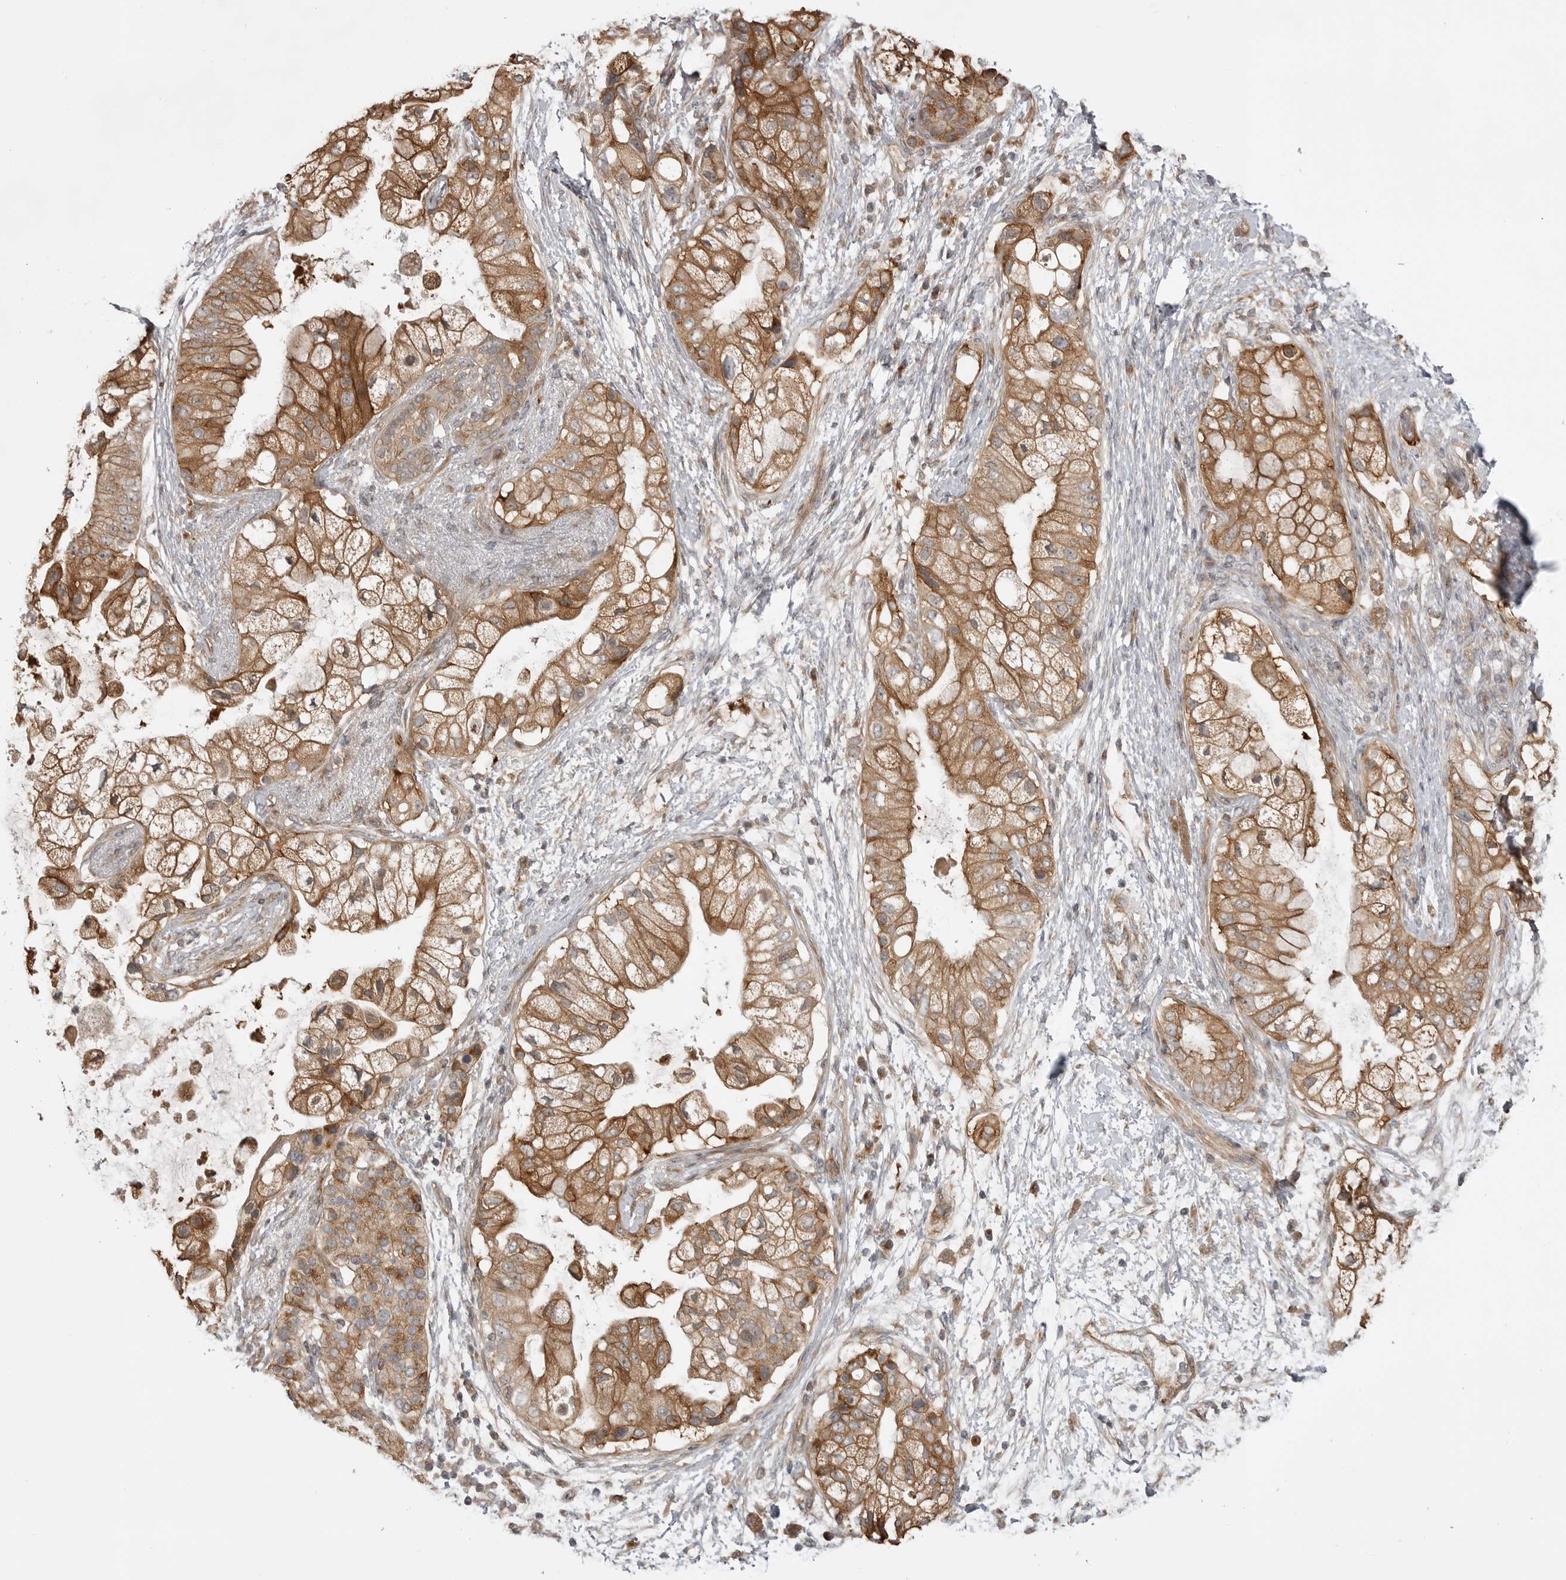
{"staining": {"intensity": "moderate", "quantity": ">75%", "location": "cytoplasmic/membranous"}, "tissue": "pancreatic cancer", "cell_type": "Tumor cells", "image_type": "cancer", "snomed": [{"axis": "morphology", "description": "Adenocarcinoma, NOS"}, {"axis": "topography", "description": "Pancreas"}], "caption": "Human adenocarcinoma (pancreatic) stained for a protein (brown) demonstrates moderate cytoplasmic/membranous positive expression in approximately >75% of tumor cells.", "gene": "LRRC45", "patient": {"sex": "male", "age": 53}}